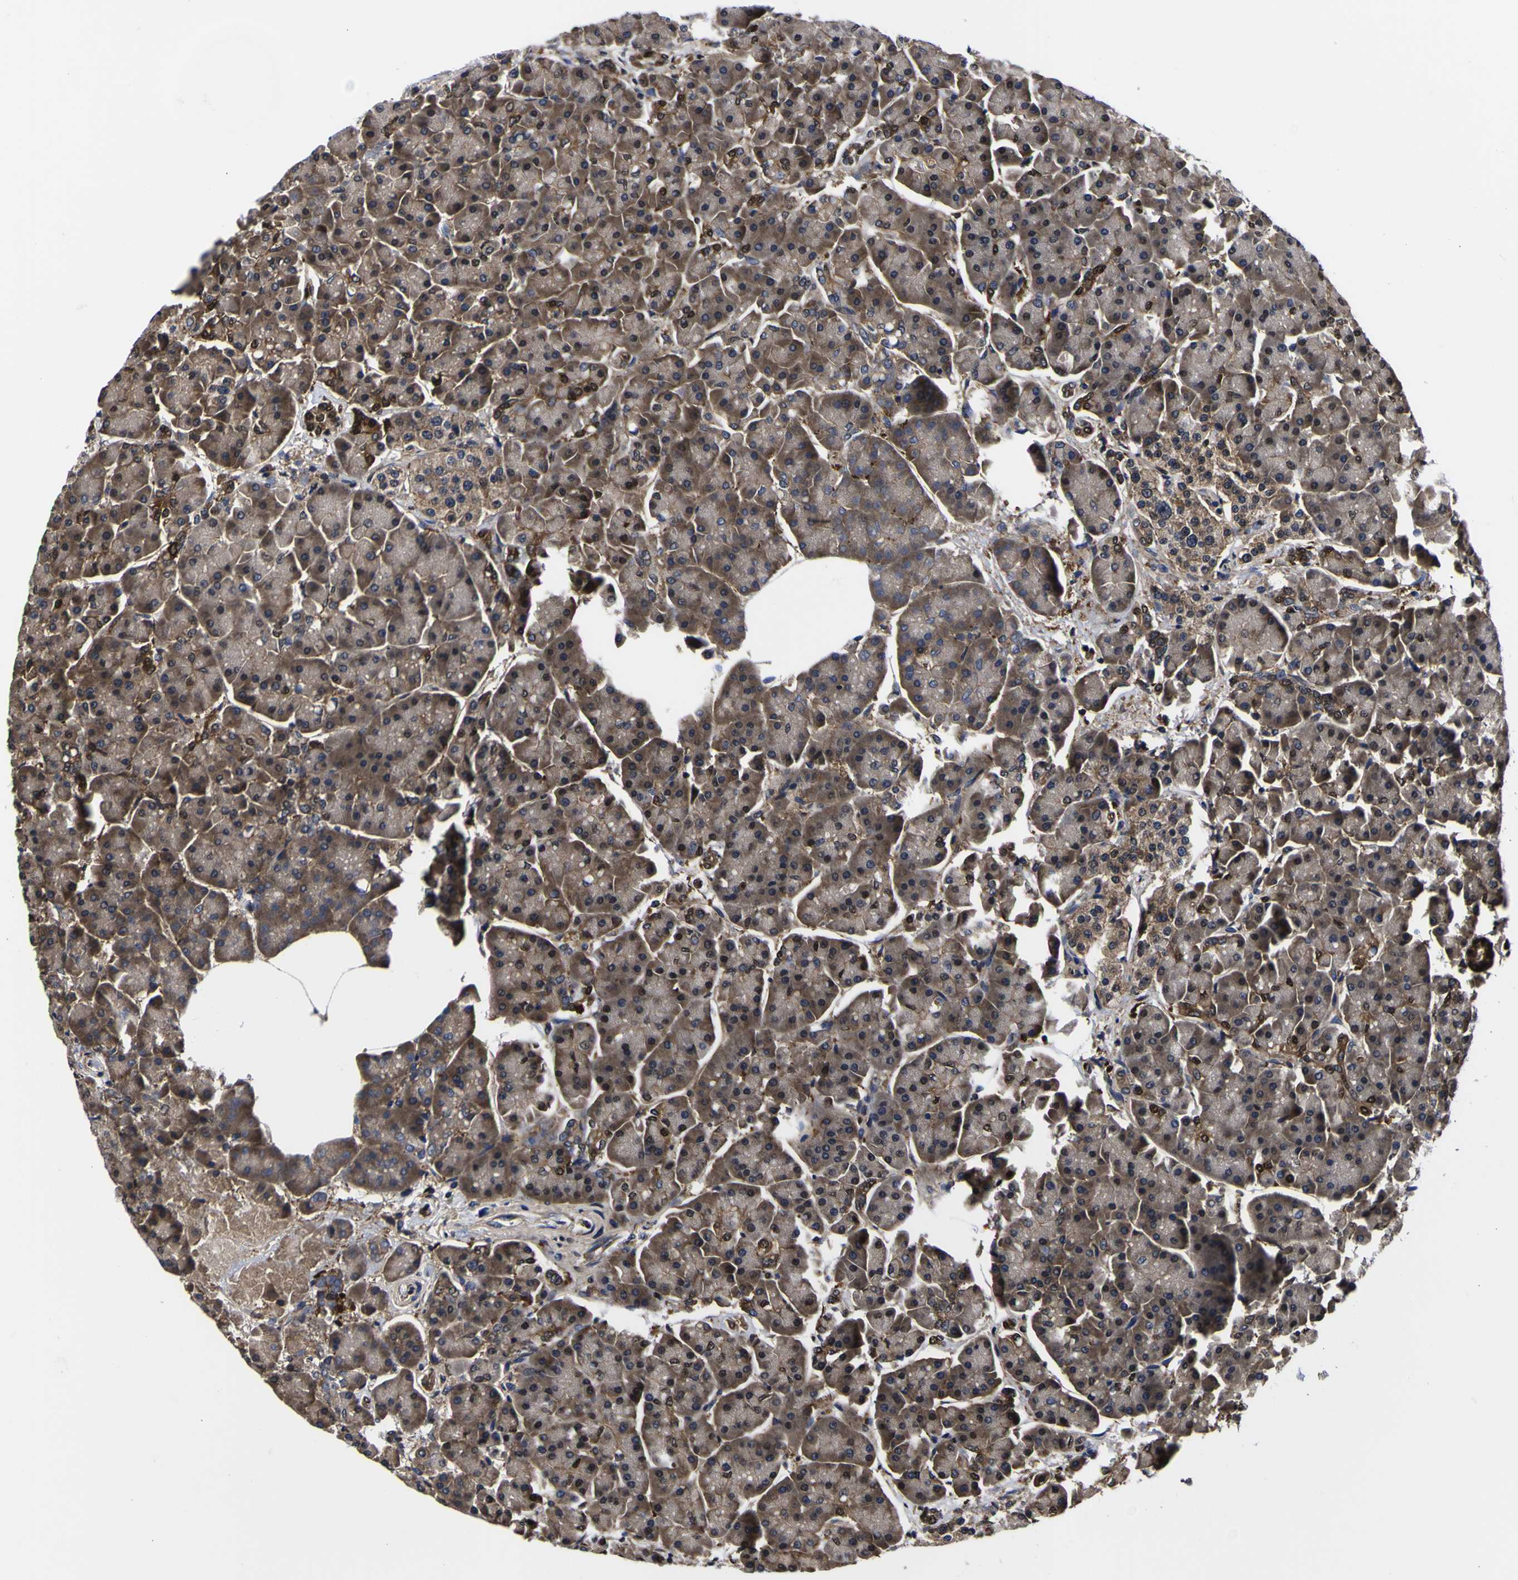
{"staining": {"intensity": "moderate", "quantity": "25%-75%", "location": "cytoplasmic/membranous,nuclear"}, "tissue": "pancreas", "cell_type": "Exocrine glandular cells", "image_type": "normal", "snomed": [{"axis": "morphology", "description": "Normal tissue, NOS"}, {"axis": "topography", "description": "Pancreas"}], "caption": "A micrograph of pancreas stained for a protein reveals moderate cytoplasmic/membranous,nuclear brown staining in exocrine glandular cells. Nuclei are stained in blue.", "gene": "FAM110B", "patient": {"sex": "female", "age": 70}}